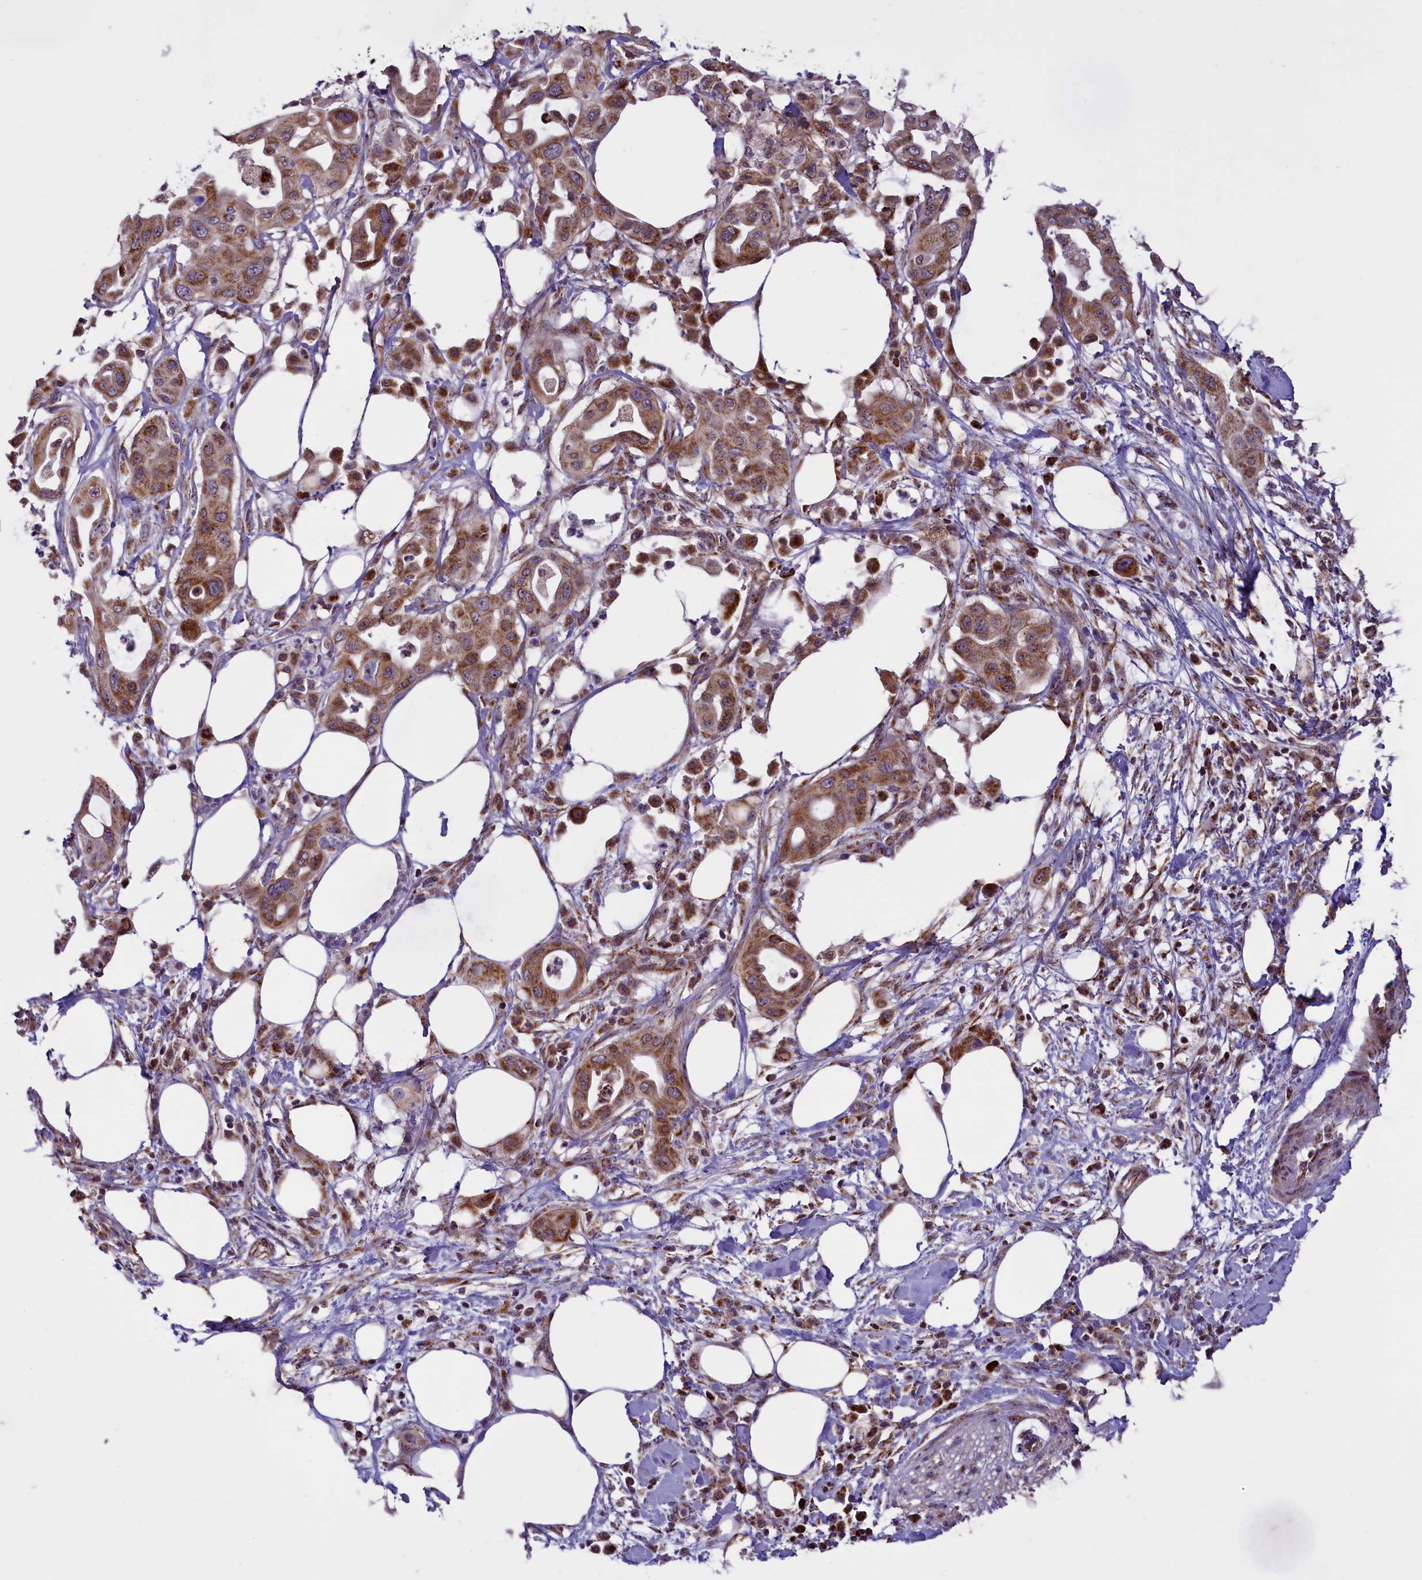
{"staining": {"intensity": "moderate", "quantity": ">75%", "location": "cytoplasmic/membranous"}, "tissue": "pancreatic cancer", "cell_type": "Tumor cells", "image_type": "cancer", "snomed": [{"axis": "morphology", "description": "Adenocarcinoma, NOS"}, {"axis": "topography", "description": "Pancreas"}], "caption": "High-magnification brightfield microscopy of pancreatic adenocarcinoma stained with DAB (brown) and counterstained with hematoxylin (blue). tumor cells exhibit moderate cytoplasmic/membranous expression is present in about>75% of cells.", "gene": "NDUFS5", "patient": {"sex": "male", "age": 68}}